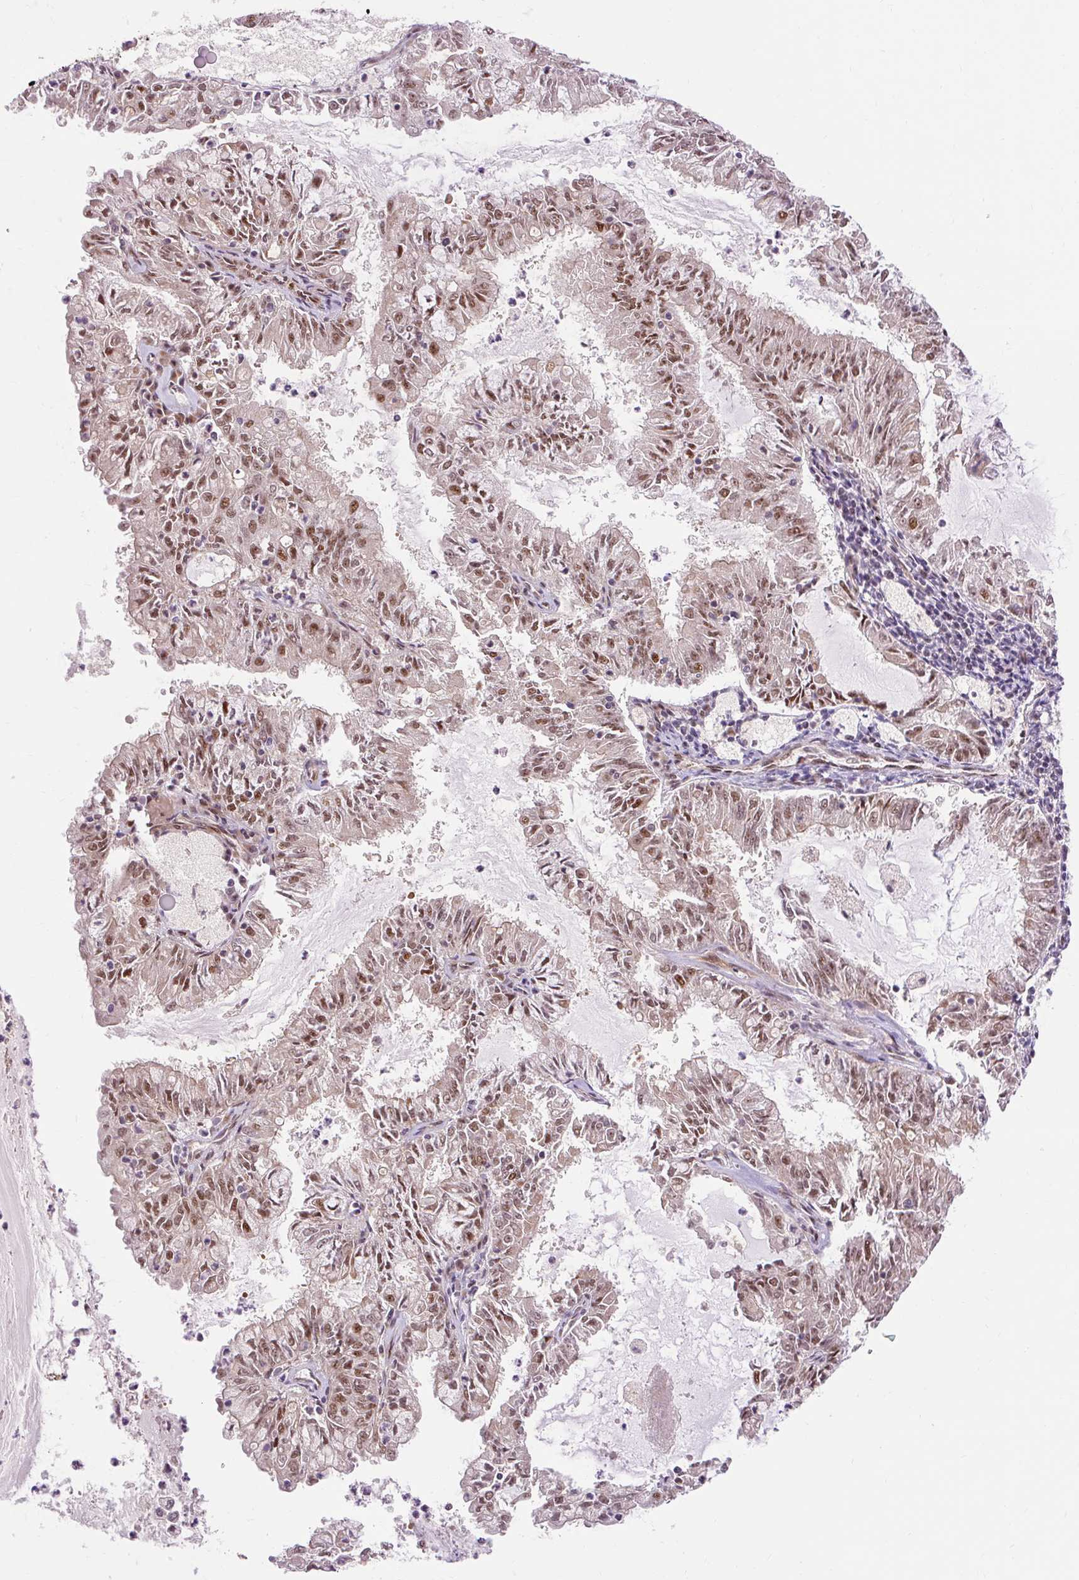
{"staining": {"intensity": "moderate", "quantity": ">75%", "location": "nuclear"}, "tissue": "endometrial cancer", "cell_type": "Tumor cells", "image_type": "cancer", "snomed": [{"axis": "morphology", "description": "Adenocarcinoma, NOS"}, {"axis": "topography", "description": "Endometrium"}], "caption": "The histopathology image demonstrates a brown stain indicating the presence of a protein in the nuclear of tumor cells in endometrial cancer. Nuclei are stained in blue.", "gene": "MECOM", "patient": {"sex": "female", "age": 57}}